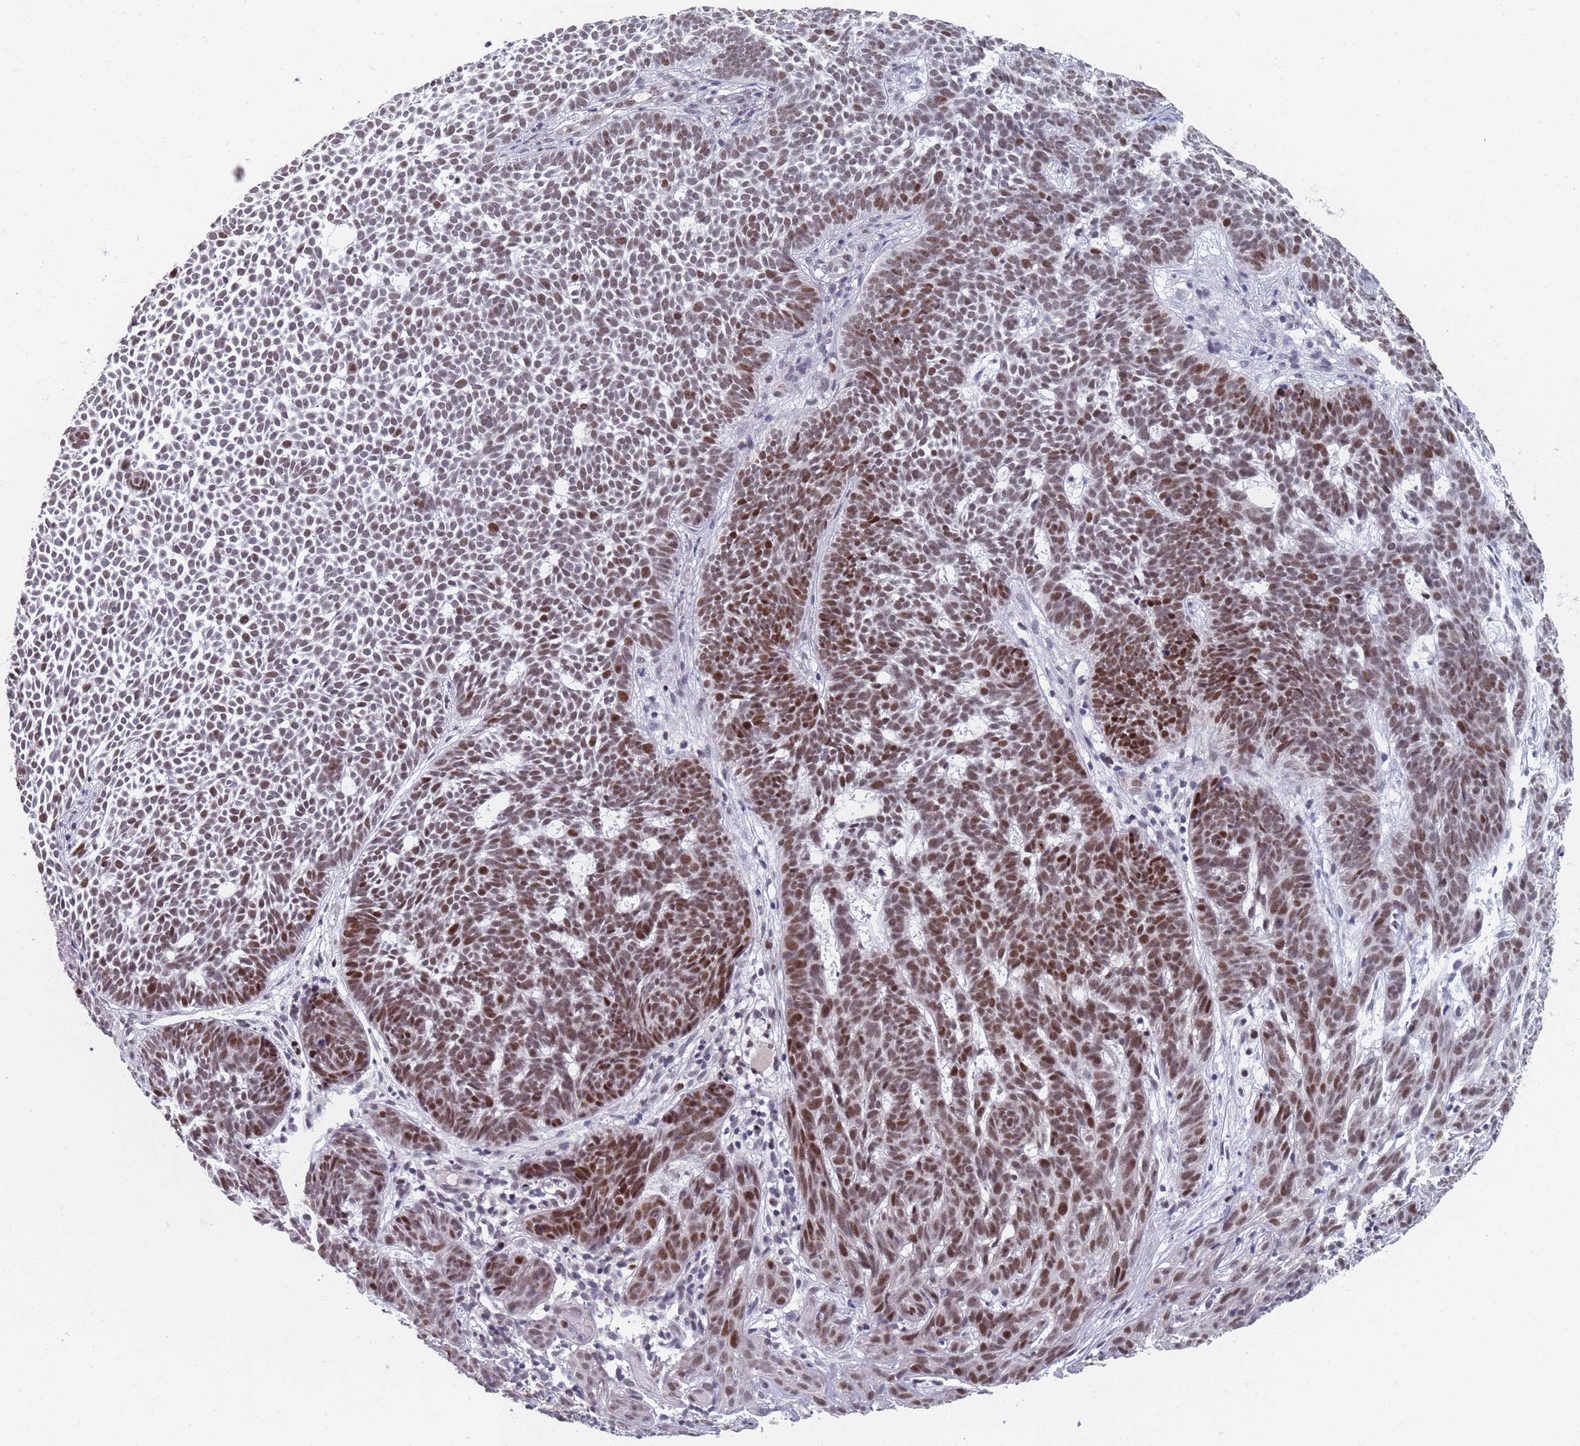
{"staining": {"intensity": "strong", "quantity": "25%-75%", "location": "nuclear"}, "tissue": "skin cancer", "cell_type": "Tumor cells", "image_type": "cancer", "snomed": [{"axis": "morphology", "description": "Basal cell carcinoma"}, {"axis": "topography", "description": "Skin"}], "caption": "Human basal cell carcinoma (skin) stained with a brown dye reveals strong nuclear positive staining in about 25%-75% of tumor cells.", "gene": "SAMD1", "patient": {"sex": "female", "age": 78}}